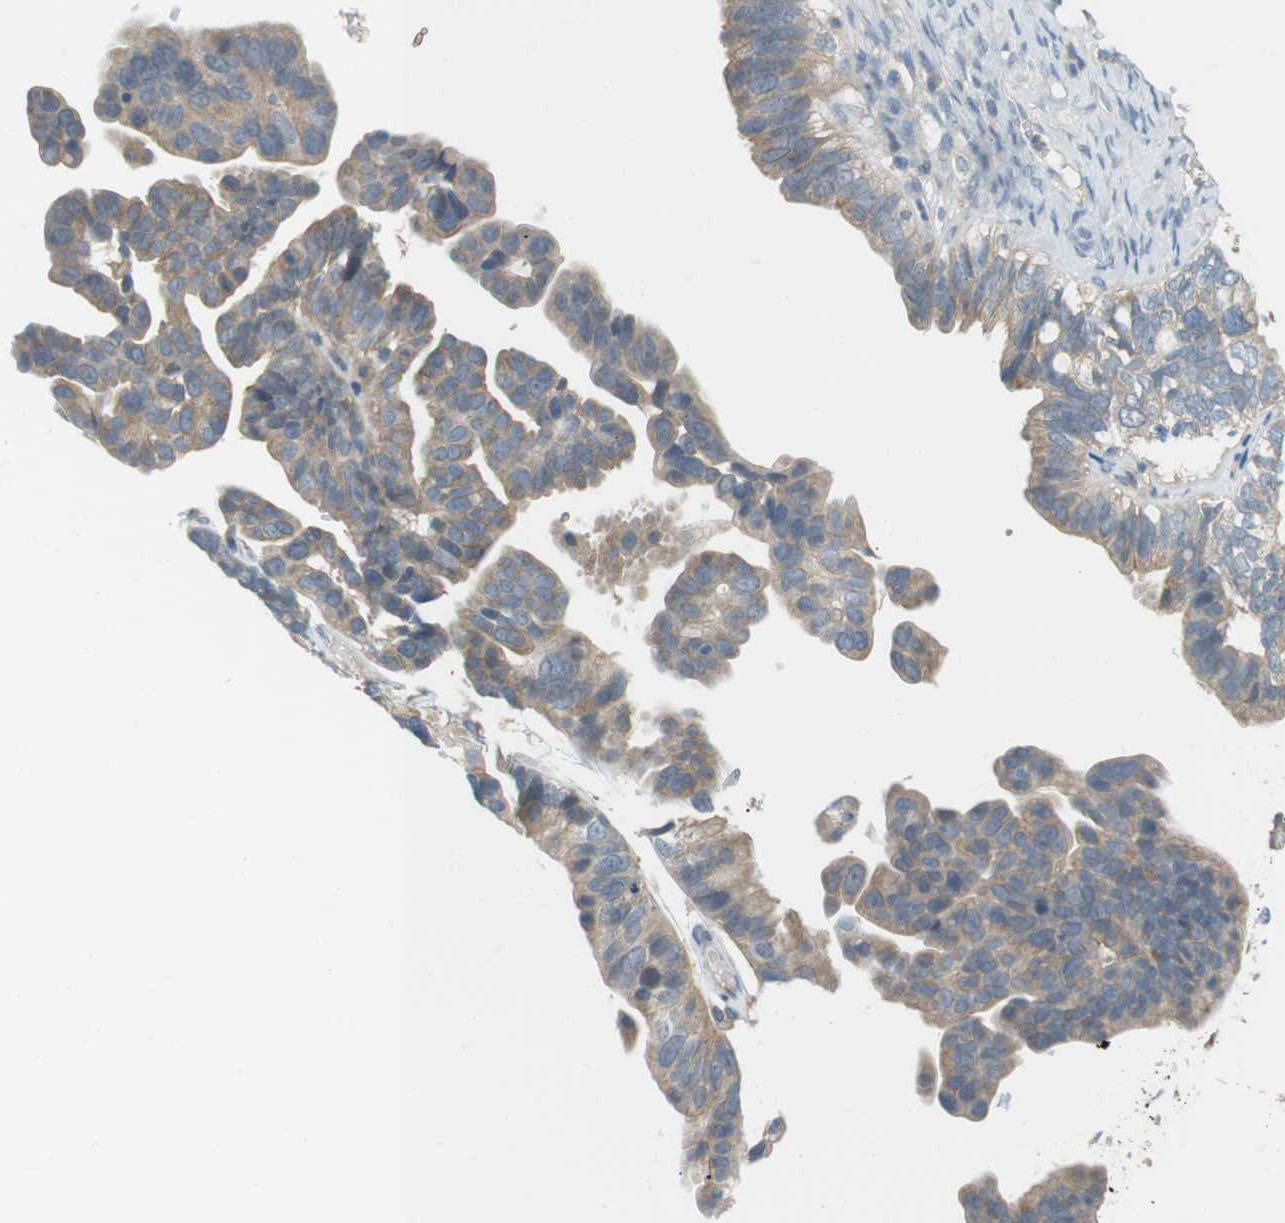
{"staining": {"intensity": "weak", "quantity": ">75%", "location": "cytoplasmic/membranous"}, "tissue": "ovarian cancer", "cell_type": "Tumor cells", "image_type": "cancer", "snomed": [{"axis": "morphology", "description": "Cystadenocarcinoma, serous, NOS"}, {"axis": "topography", "description": "Ovary"}], "caption": "Protein expression by immunohistochemistry (IHC) demonstrates weak cytoplasmic/membranous expression in approximately >75% of tumor cells in serous cystadenocarcinoma (ovarian).", "gene": "RTN3", "patient": {"sex": "female", "age": 56}}